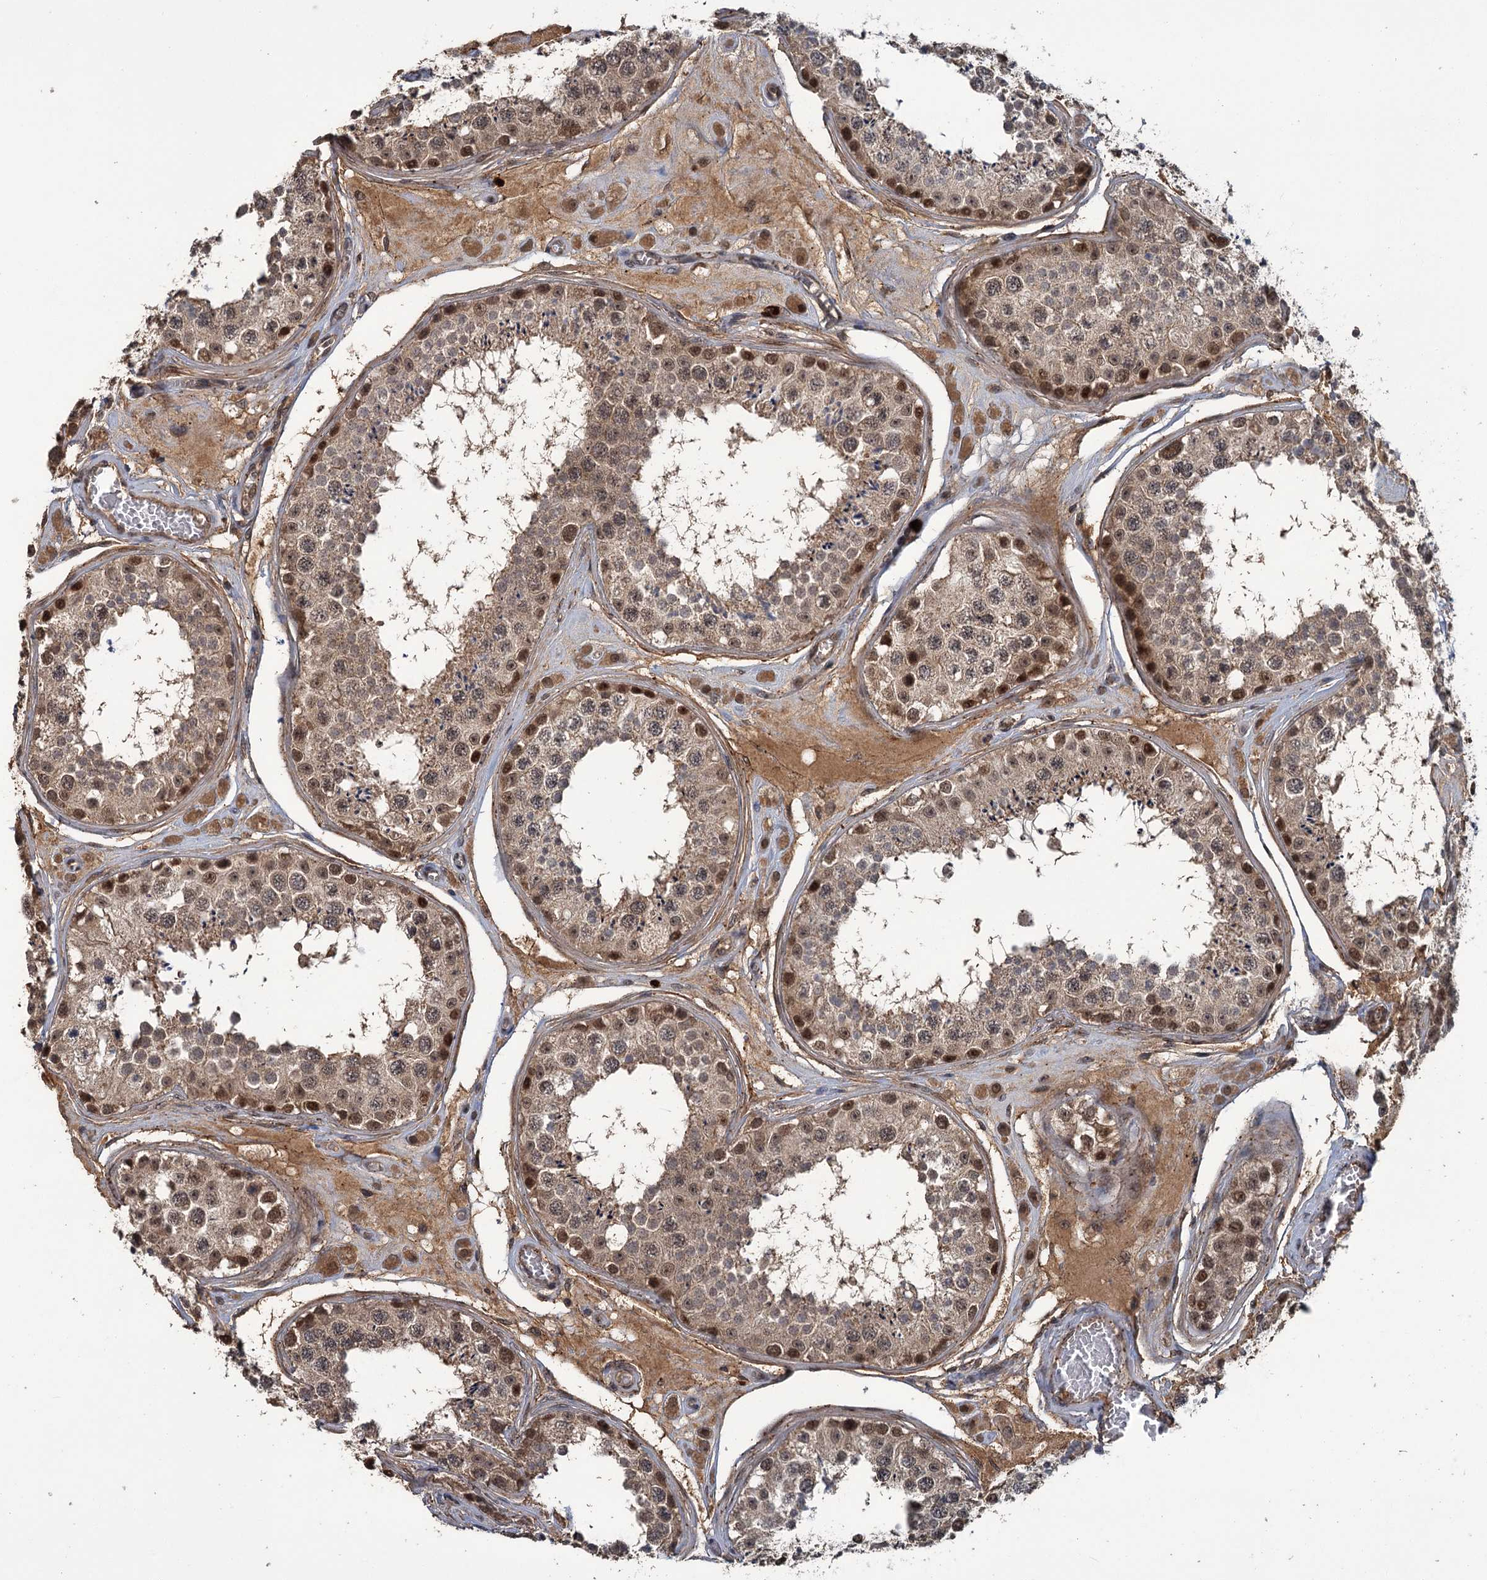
{"staining": {"intensity": "strong", "quantity": "25%-75%", "location": "cytoplasmic/membranous,nuclear"}, "tissue": "testis", "cell_type": "Cells in seminiferous ducts", "image_type": "normal", "snomed": [{"axis": "morphology", "description": "Normal tissue, NOS"}, {"axis": "topography", "description": "Testis"}], "caption": "Protein expression analysis of benign testis exhibits strong cytoplasmic/membranous,nuclear staining in about 25%-75% of cells in seminiferous ducts. The staining is performed using DAB brown chromogen to label protein expression. The nuclei are counter-stained blue using hematoxylin.", "gene": "KANSL2", "patient": {"sex": "male", "age": 25}}